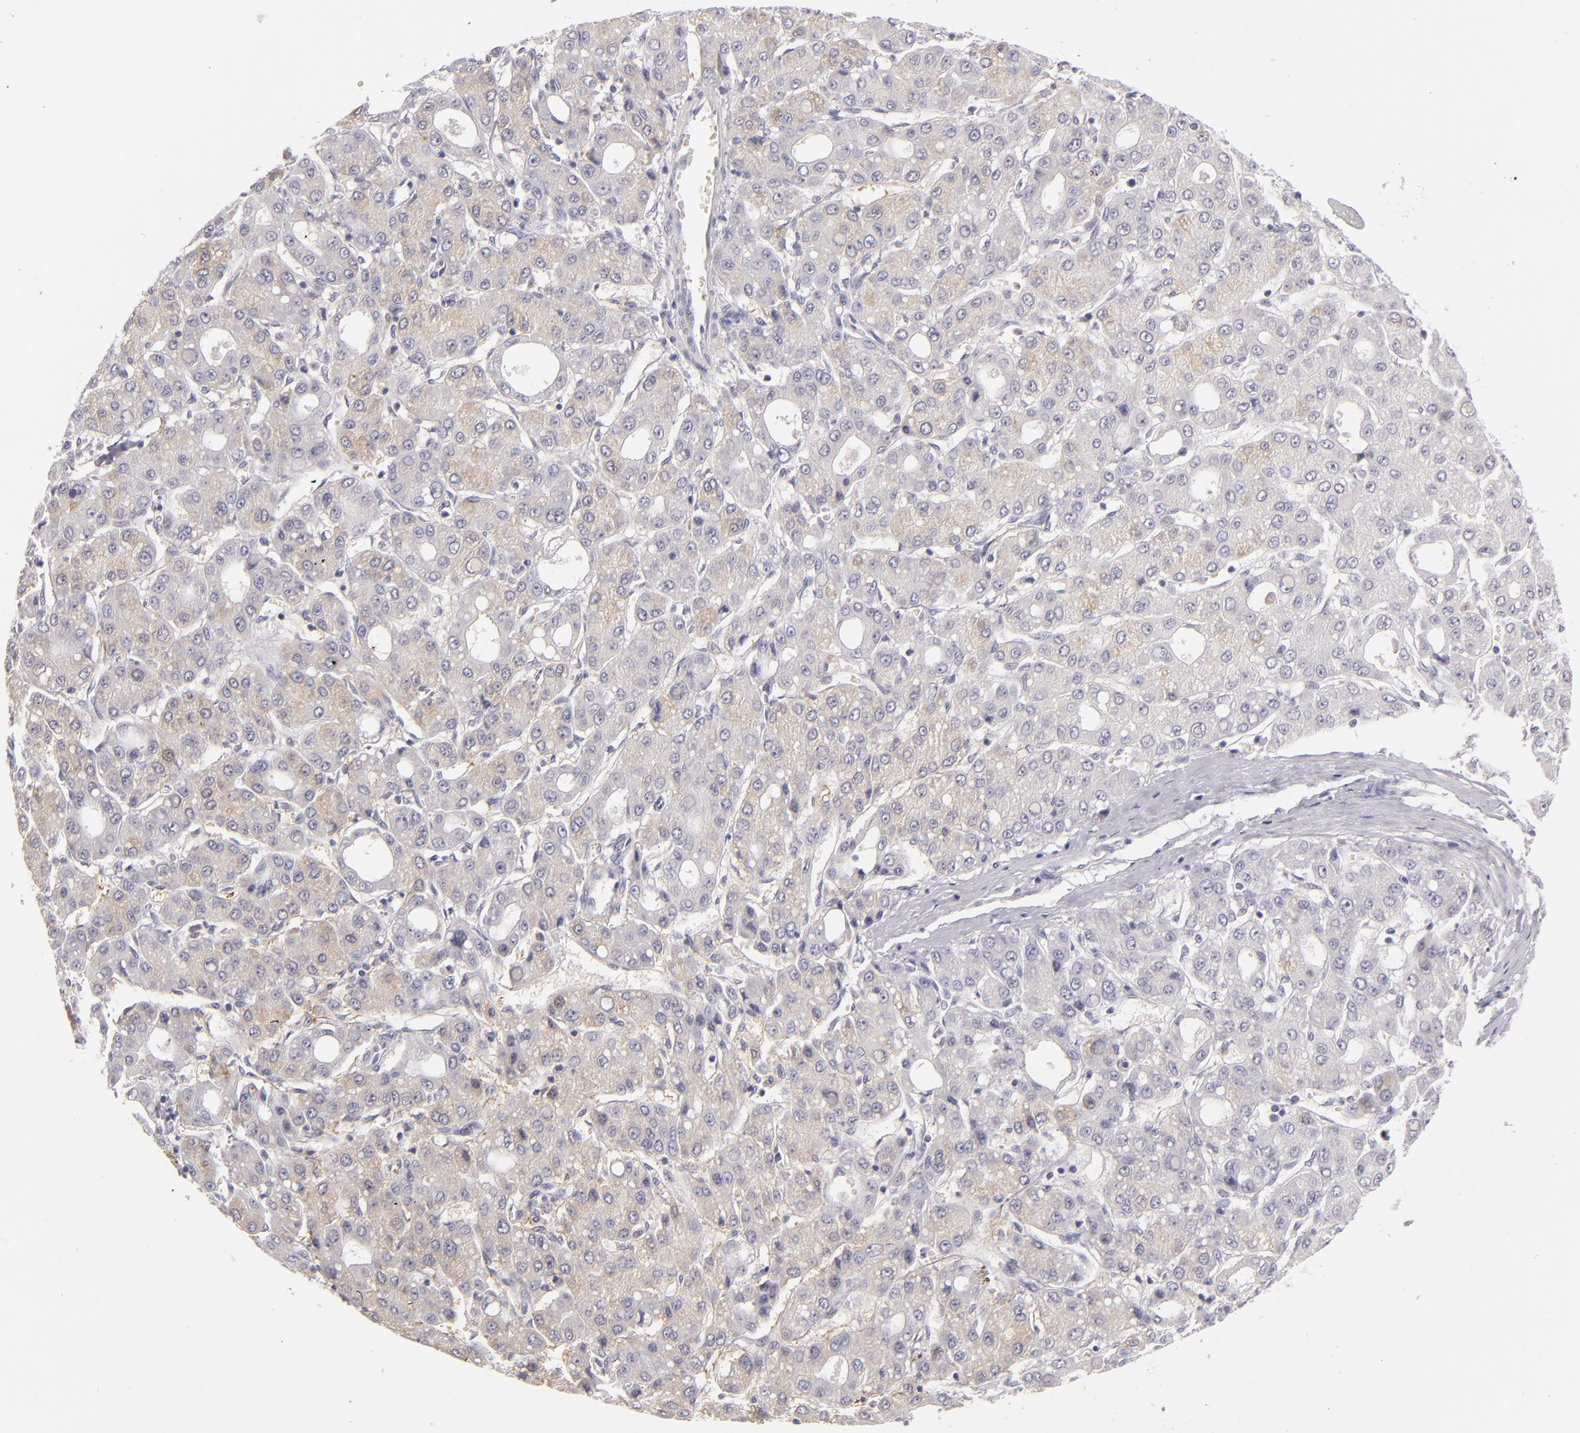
{"staining": {"intensity": "weak", "quantity": "25%-75%", "location": "cytoplasmic/membranous"}, "tissue": "liver cancer", "cell_type": "Tumor cells", "image_type": "cancer", "snomed": [{"axis": "morphology", "description": "Carcinoma, Hepatocellular, NOS"}, {"axis": "topography", "description": "Liver"}], "caption": "Liver cancer (hepatocellular carcinoma) was stained to show a protein in brown. There is low levels of weak cytoplasmic/membranous positivity in about 25%-75% of tumor cells.", "gene": "TNNC1", "patient": {"sex": "male", "age": 69}}